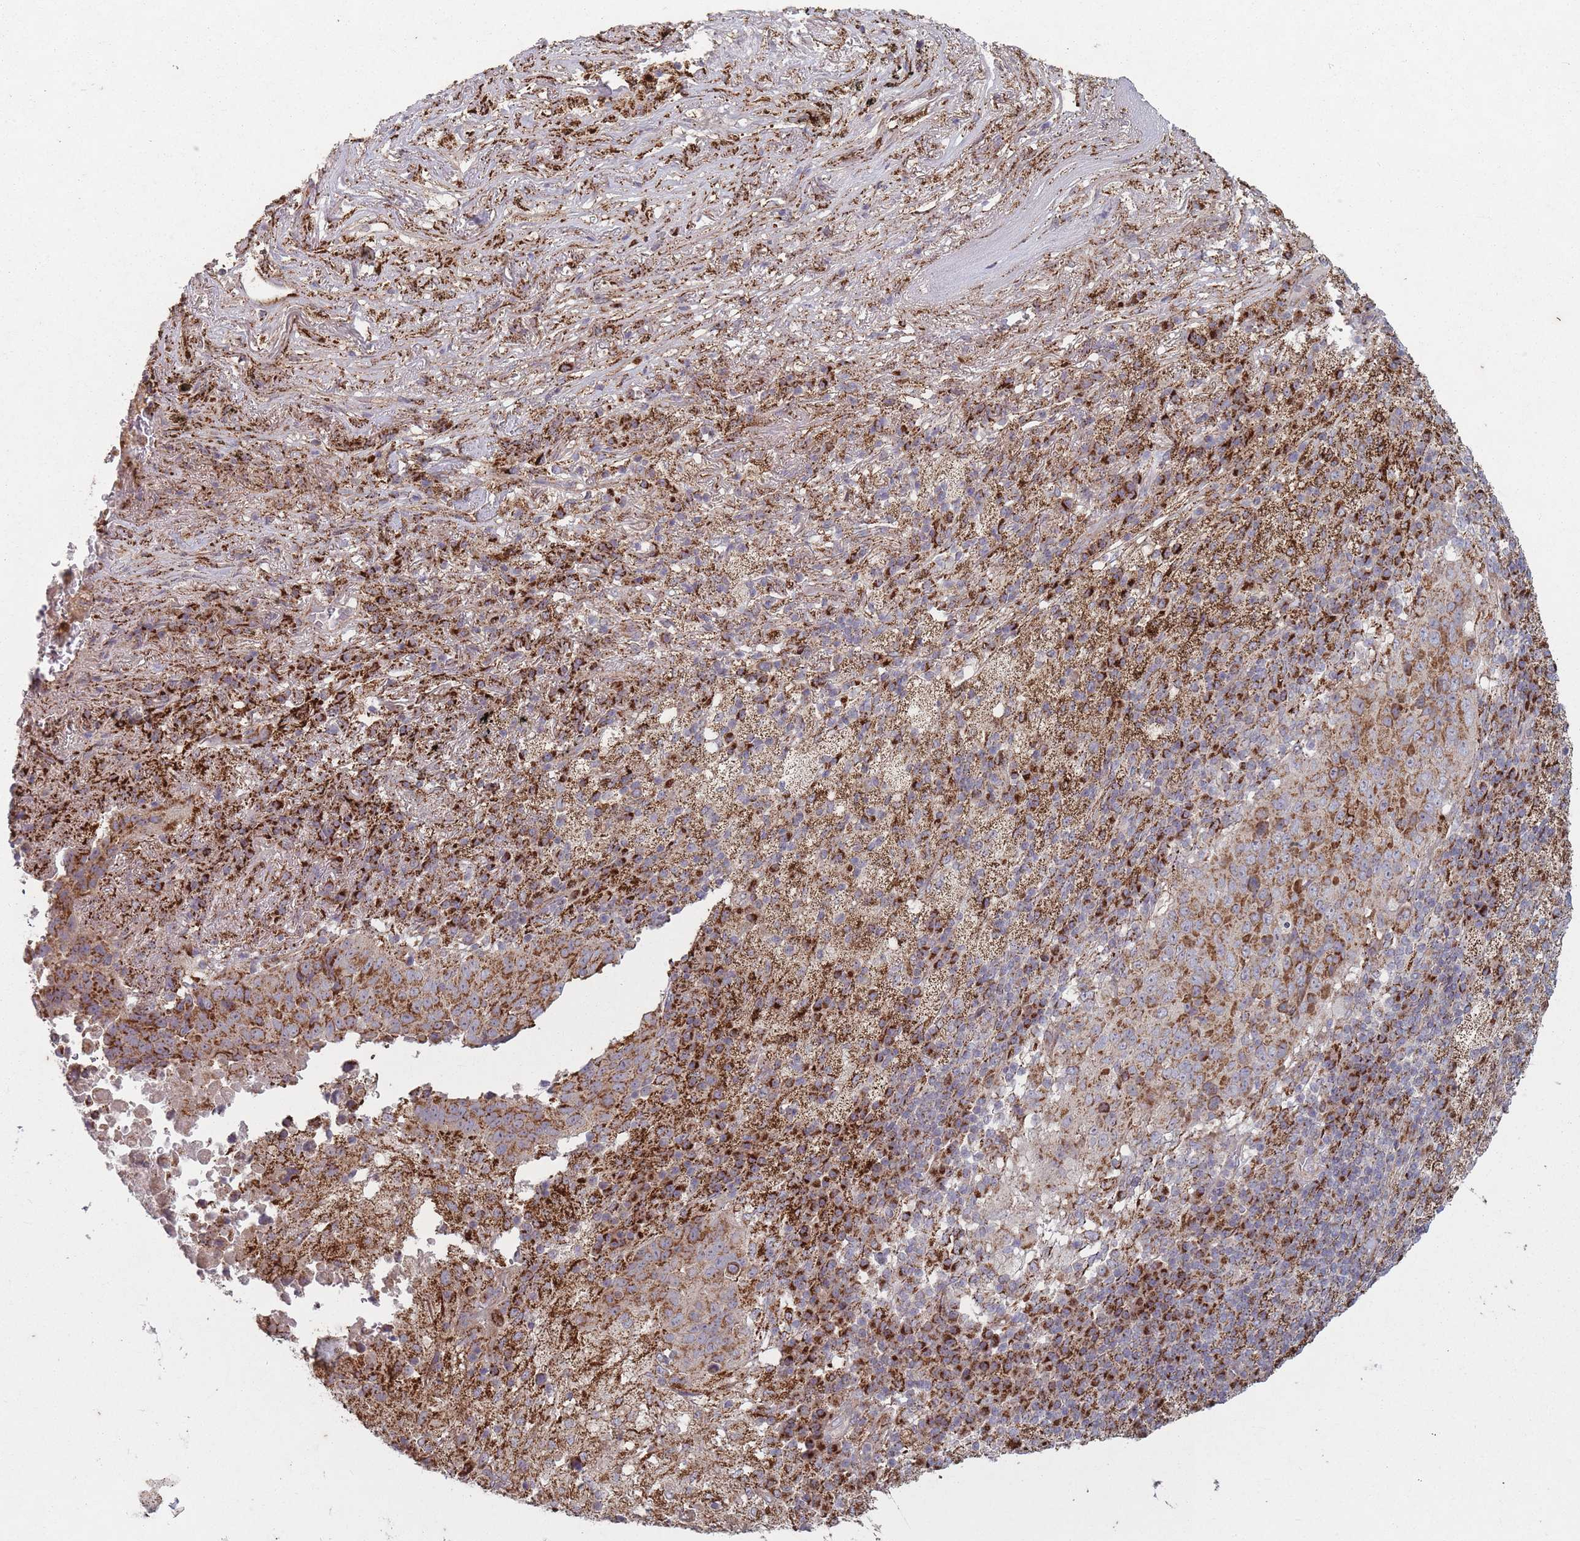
{"staining": {"intensity": "strong", "quantity": "25%-75%", "location": "cytoplasmic/membranous"}, "tissue": "lung cancer", "cell_type": "Tumor cells", "image_type": "cancer", "snomed": [{"axis": "morphology", "description": "Squamous cell carcinoma, NOS"}, {"axis": "topography", "description": "Lung"}], "caption": "This image demonstrates immunohistochemistry staining of human lung cancer, with high strong cytoplasmic/membranous positivity in about 25%-75% of tumor cells.", "gene": "OR10Q1", "patient": {"sex": "male", "age": 73}}